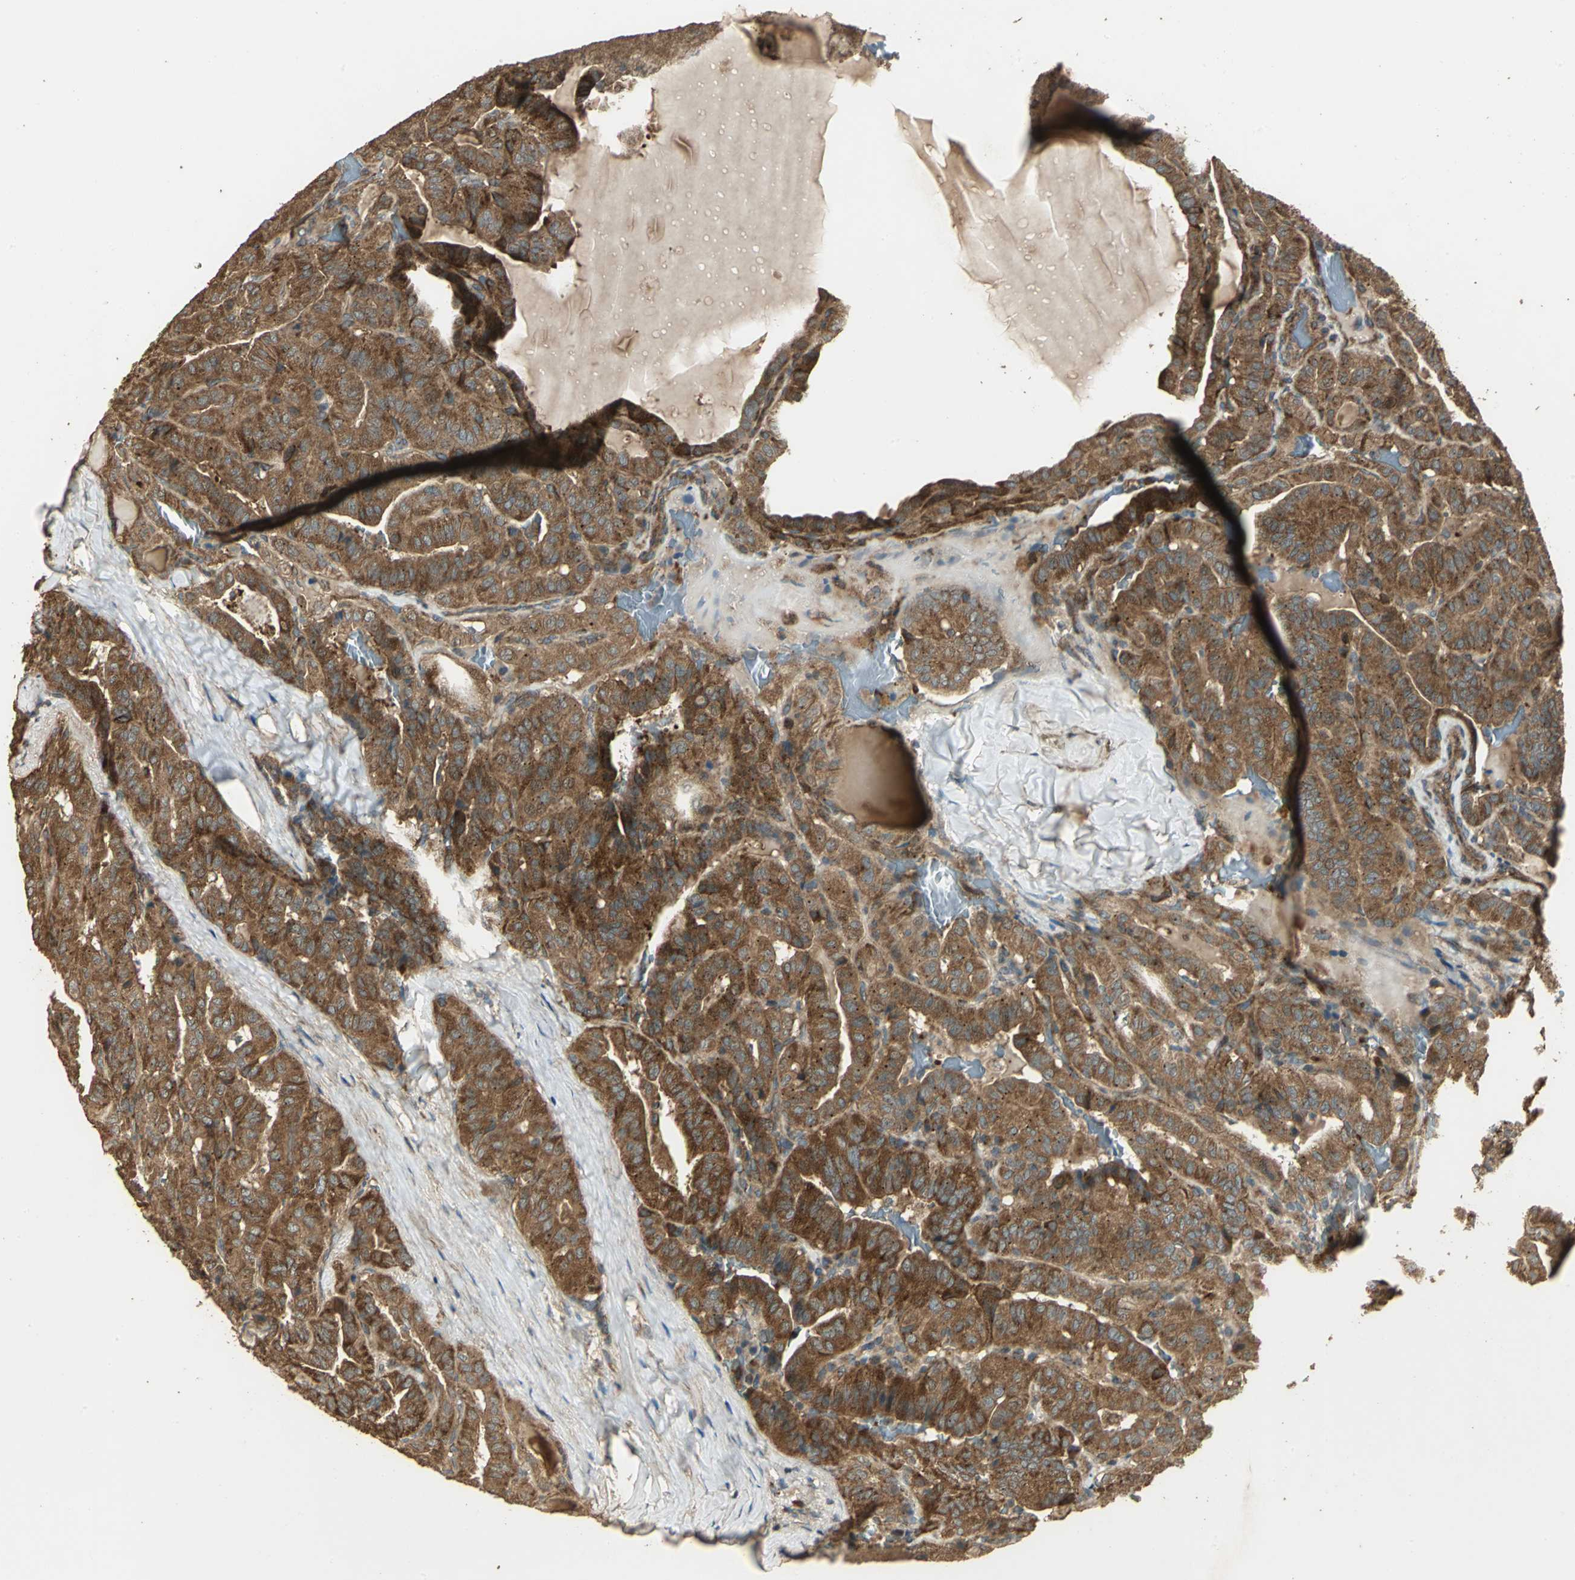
{"staining": {"intensity": "strong", "quantity": ">75%", "location": "cytoplasmic/membranous"}, "tissue": "thyroid cancer", "cell_type": "Tumor cells", "image_type": "cancer", "snomed": [{"axis": "morphology", "description": "Papillary adenocarcinoma, NOS"}, {"axis": "topography", "description": "Thyroid gland"}], "caption": "A photomicrograph of human papillary adenocarcinoma (thyroid) stained for a protein displays strong cytoplasmic/membranous brown staining in tumor cells.", "gene": "KANK1", "patient": {"sex": "male", "age": 77}}